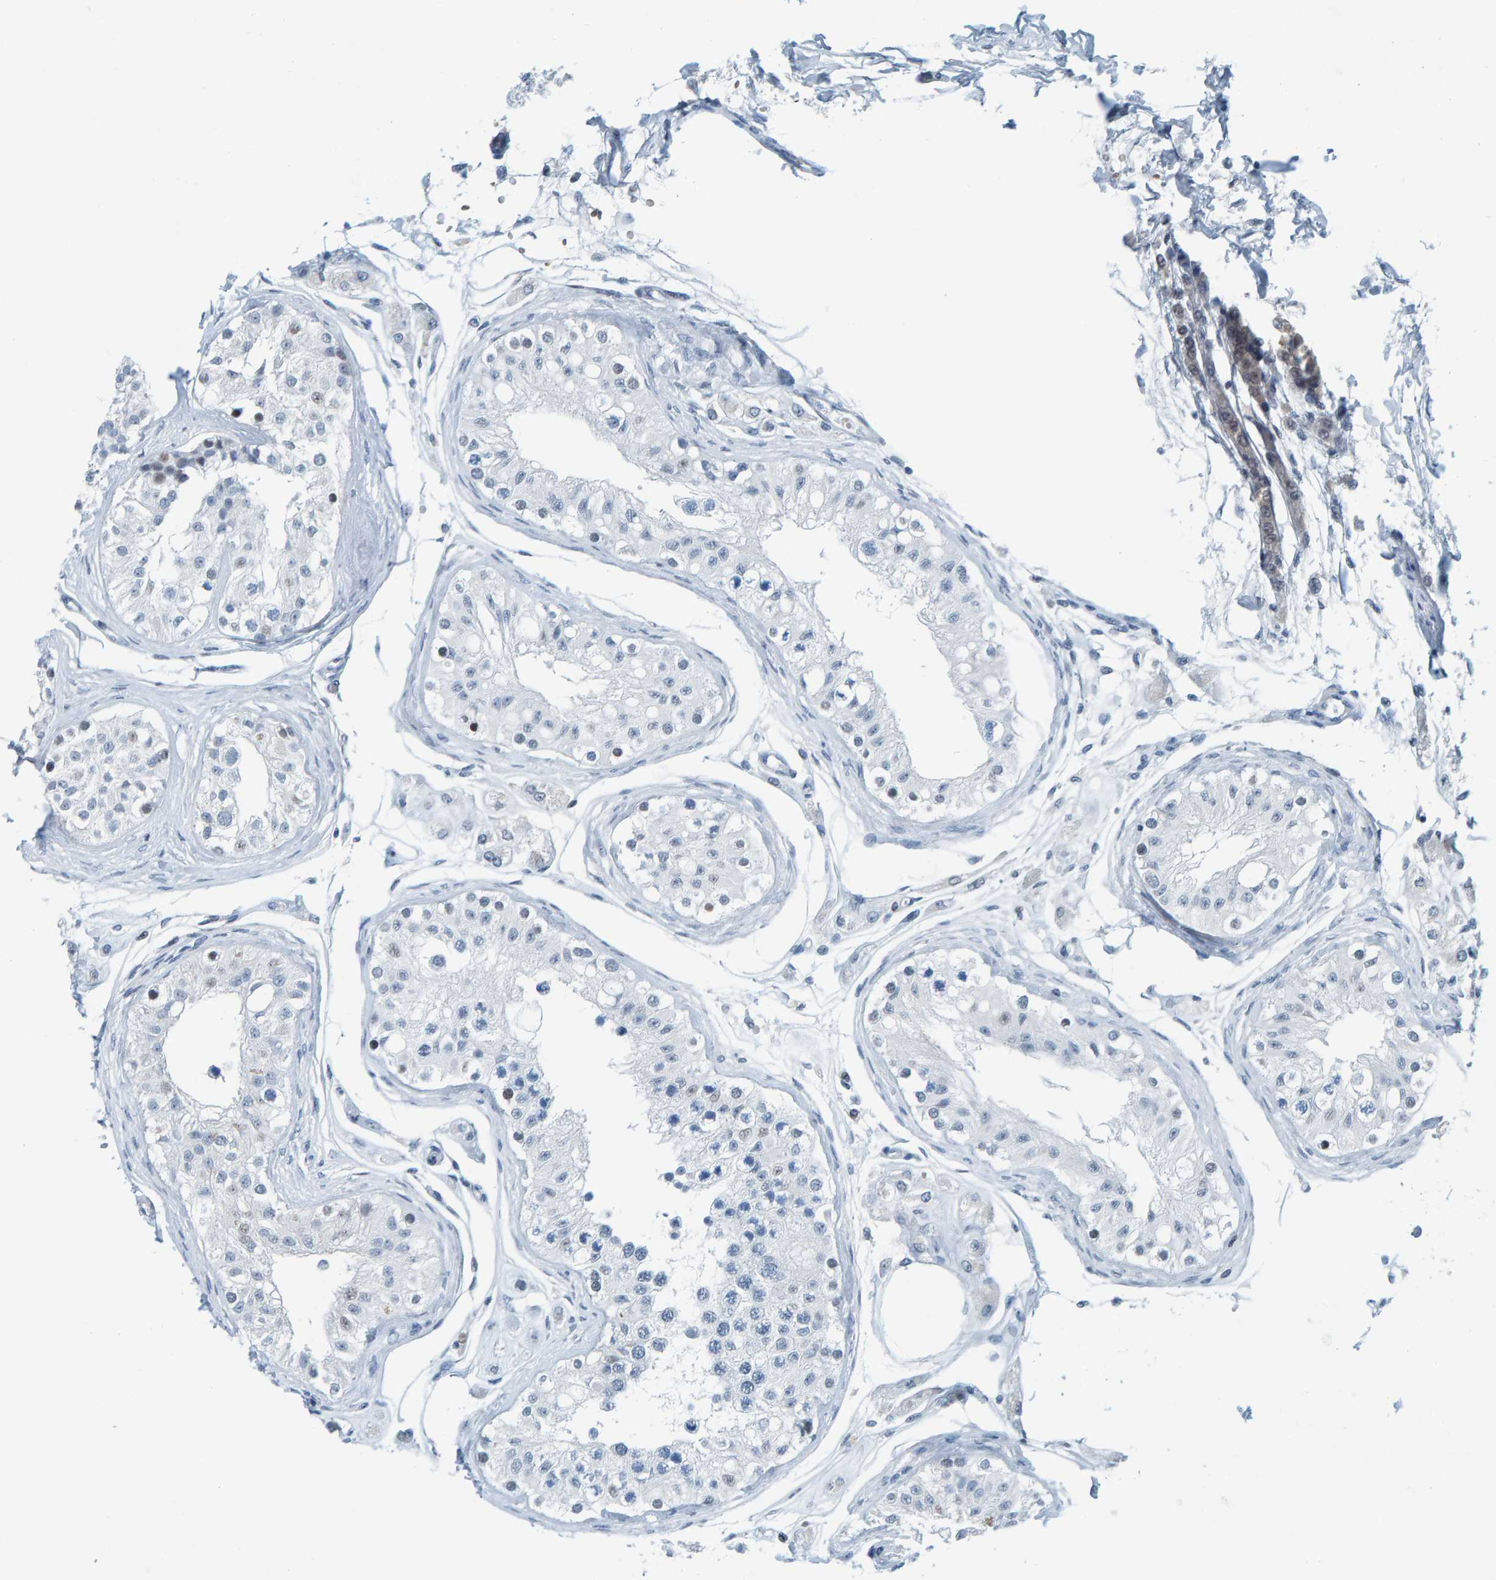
{"staining": {"intensity": "negative", "quantity": "none", "location": "none"}, "tissue": "testis", "cell_type": "Cells in seminiferous ducts", "image_type": "normal", "snomed": [{"axis": "morphology", "description": "Normal tissue, NOS"}, {"axis": "morphology", "description": "Adenocarcinoma, metastatic, NOS"}, {"axis": "topography", "description": "Testis"}], "caption": "Testis stained for a protein using immunohistochemistry demonstrates no positivity cells in seminiferous ducts.", "gene": "CNP", "patient": {"sex": "male", "age": 26}}